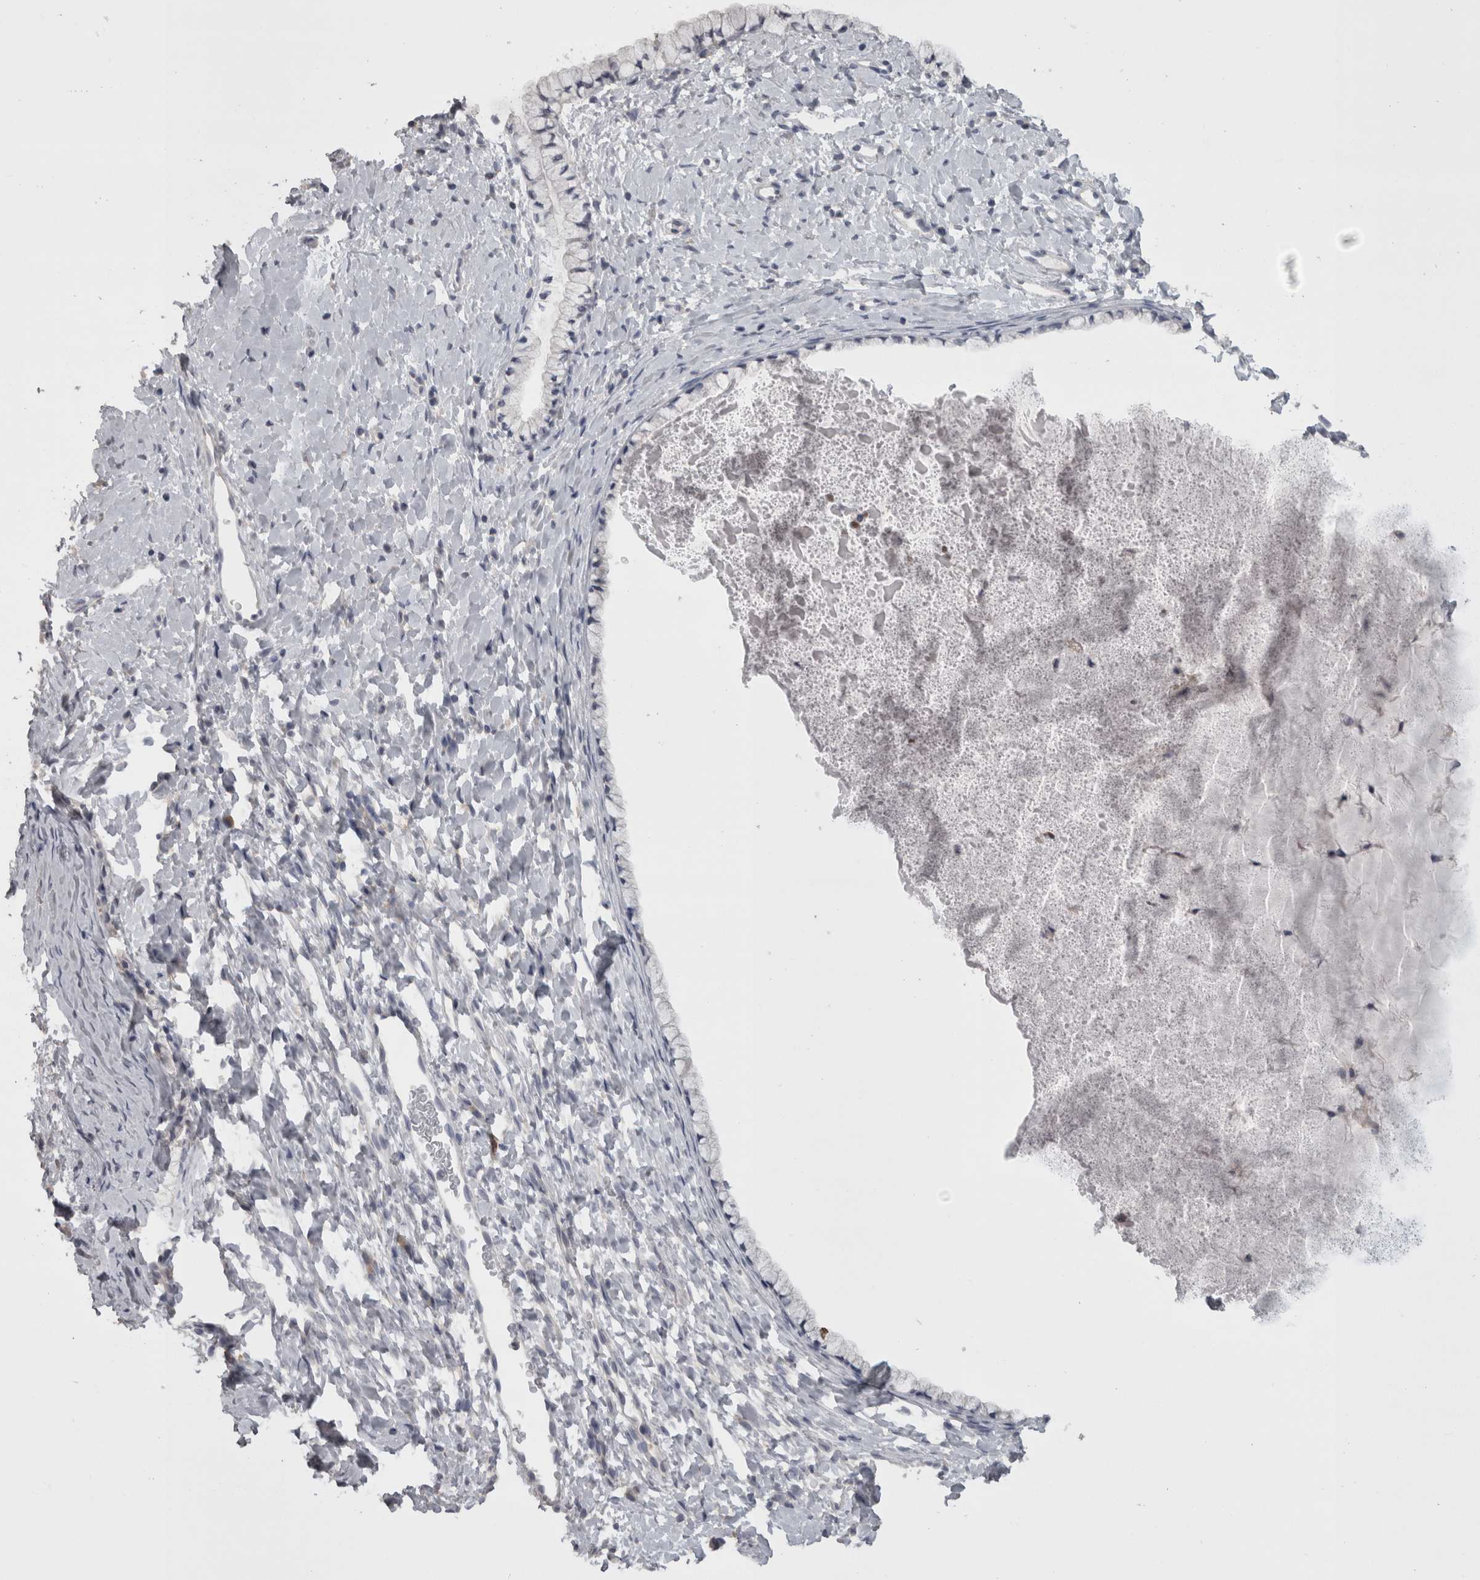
{"staining": {"intensity": "negative", "quantity": "none", "location": "none"}, "tissue": "cervix", "cell_type": "Glandular cells", "image_type": "normal", "snomed": [{"axis": "morphology", "description": "Normal tissue, NOS"}, {"axis": "topography", "description": "Cervix"}], "caption": "This is an immunohistochemistry photomicrograph of normal human cervix. There is no expression in glandular cells.", "gene": "CAMK2D", "patient": {"sex": "female", "age": 72}}